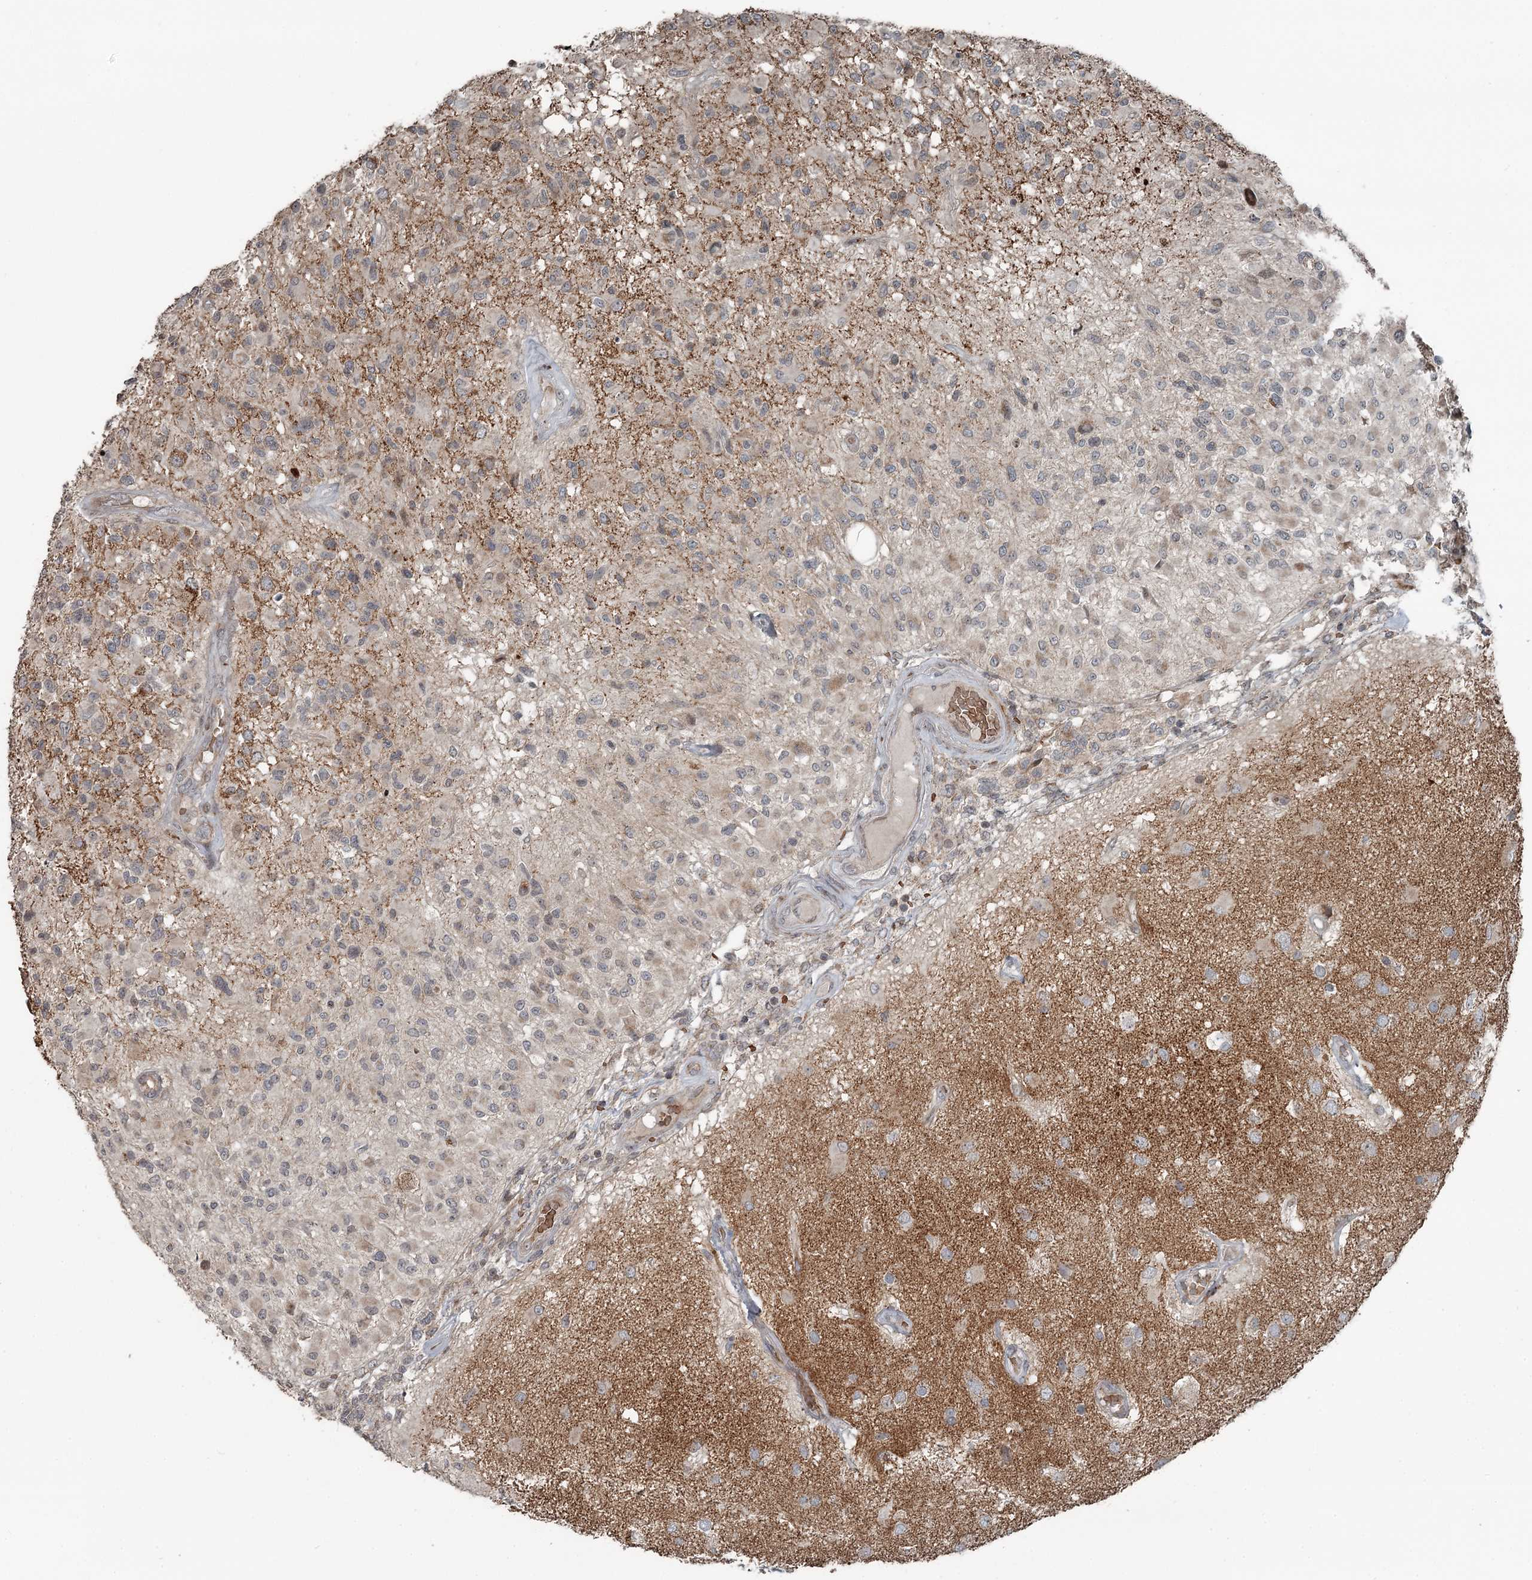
{"staining": {"intensity": "weak", "quantity": "<25%", "location": "cytoplasmic/membranous"}, "tissue": "glioma", "cell_type": "Tumor cells", "image_type": "cancer", "snomed": [{"axis": "morphology", "description": "Glioma, malignant, High grade"}, {"axis": "morphology", "description": "Glioblastoma, NOS"}, {"axis": "topography", "description": "Brain"}], "caption": "This is an immunohistochemistry (IHC) histopathology image of glioblastoma. There is no positivity in tumor cells.", "gene": "RASSF8", "patient": {"sex": "male", "age": 60}}